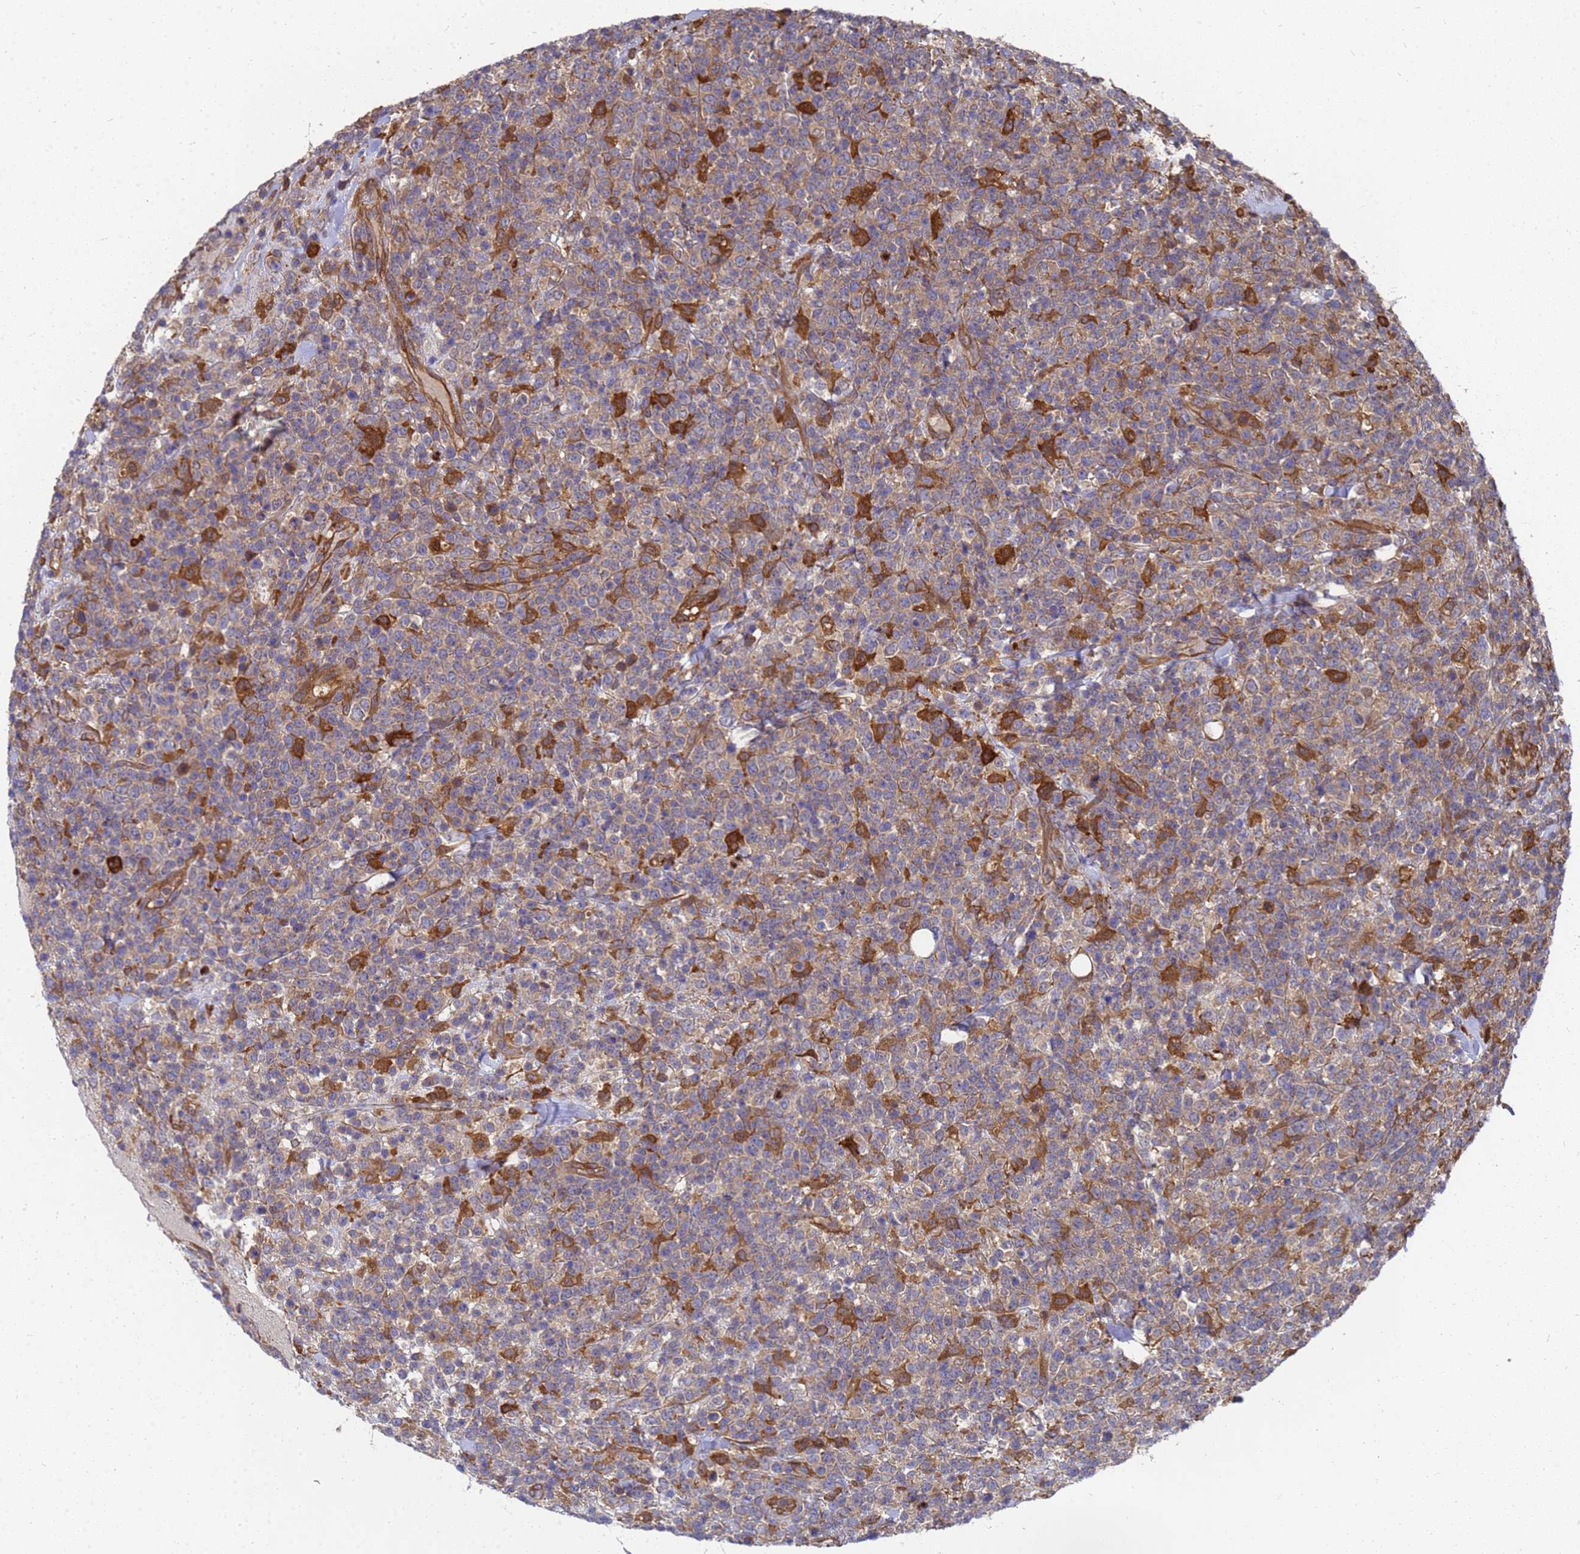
{"staining": {"intensity": "moderate", "quantity": "25%-75%", "location": "cytoplasmic/membranous"}, "tissue": "lymphoma", "cell_type": "Tumor cells", "image_type": "cancer", "snomed": [{"axis": "morphology", "description": "Malignant lymphoma, non-Hodgkin's type, High grade"}, {"axis": "topography", "description": "Colon"}], "caption": "An image of human malignant lymphoma, non-Hodgkin's type (high-grade) stained for a protein reveals moderate cytoplasmic/membranous brown staining in tumor cells.", "gene": "SLC35E2B", "patient": {"sex": "female", "age": 53}}